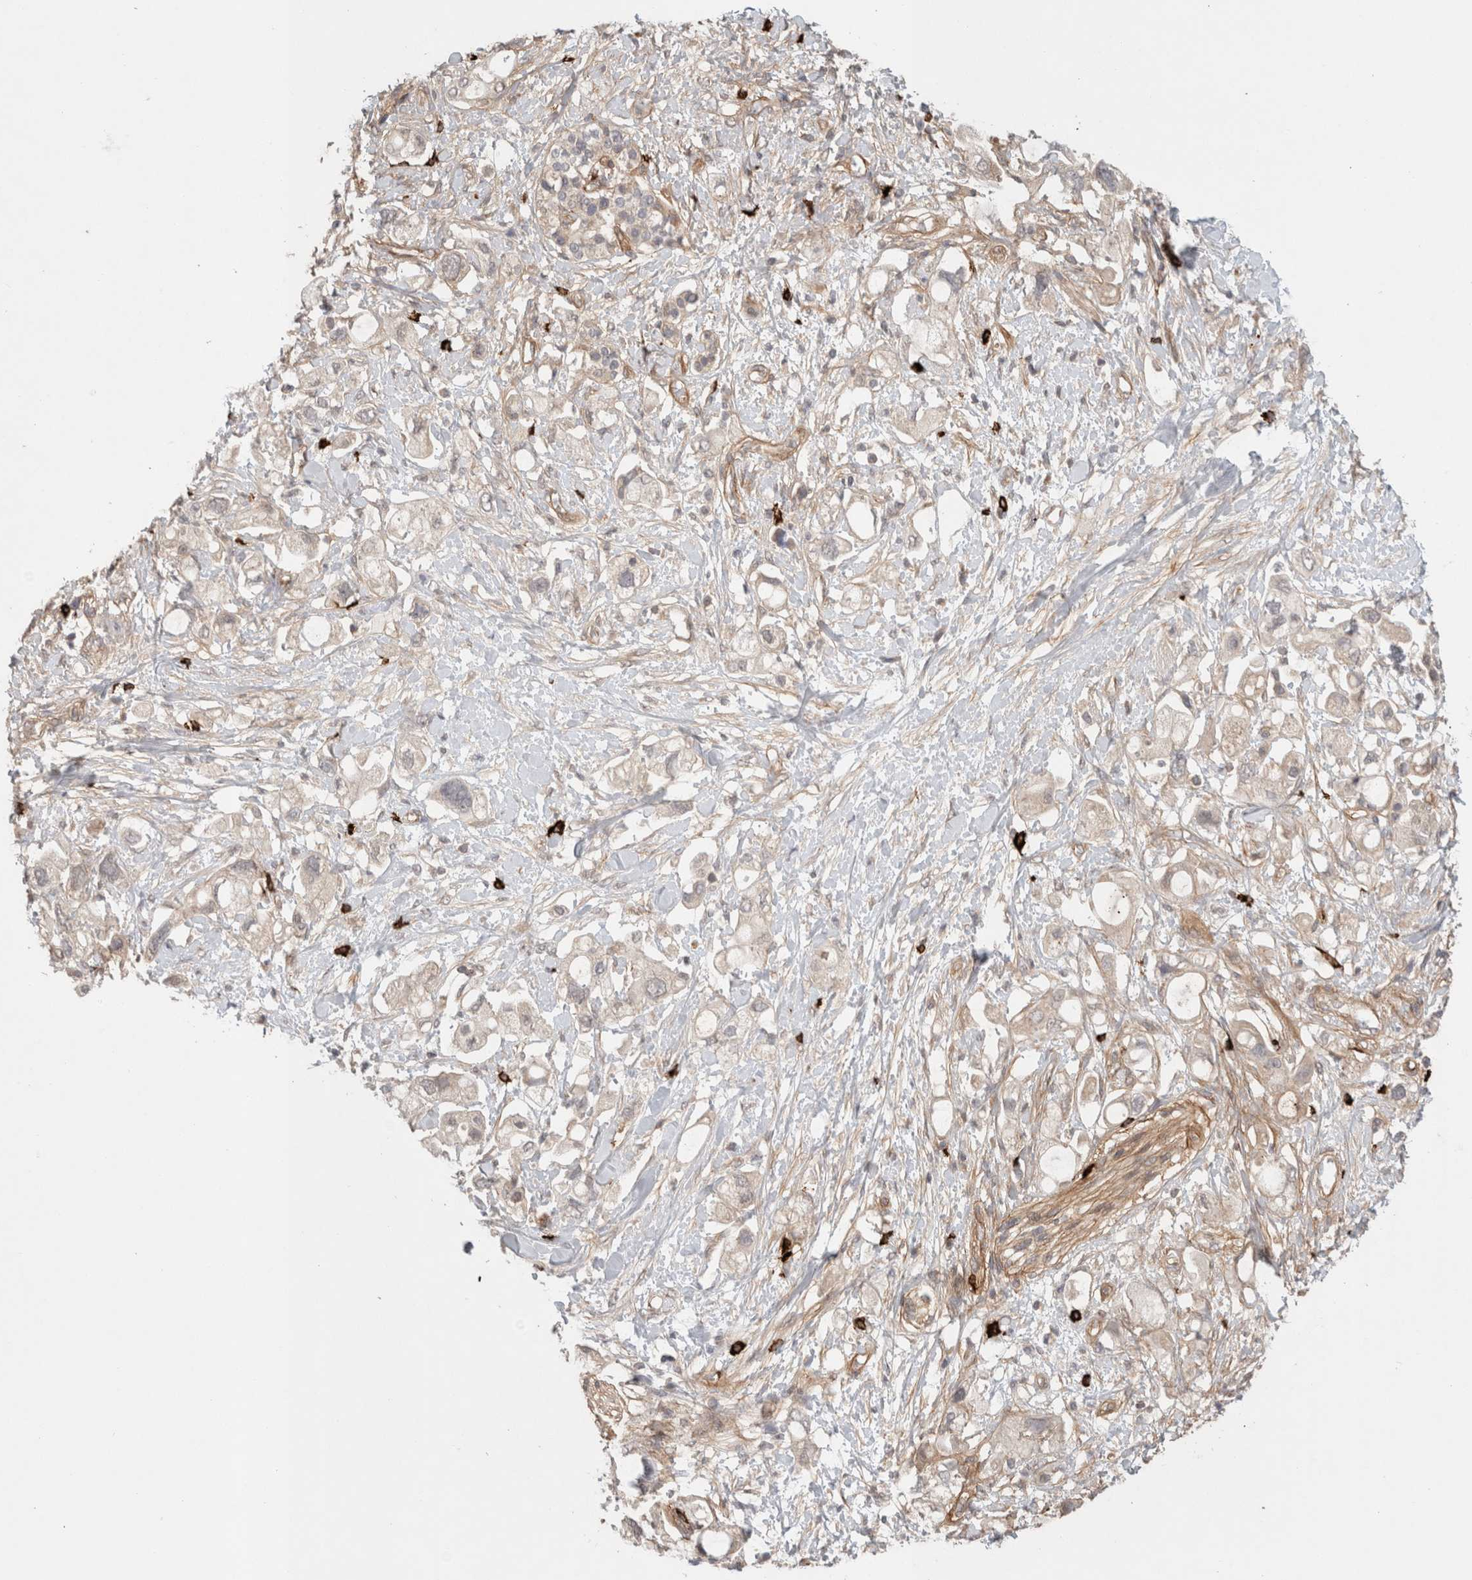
{"staining": {"intensity": "negative", "quantity": "none", "location": "none"}, "tissue": "pancreatic cancer", "cell_type": "Tumor cells", "image_type": "cancer", "snomed": [{"axis": "morphology", "description": "Adenocarcinoma, NOS"}, {"axis": "topography", "description": "Pancreas"}], "caption": "High power microscopy image of an immunohistochemistry (IHC) micrograph of pancreatic cancer (adenocarcinoma), revealing no significant staining in tumor cells.", "gene": "HSPG2", "patient": {"sex": "female", "age": 56}}